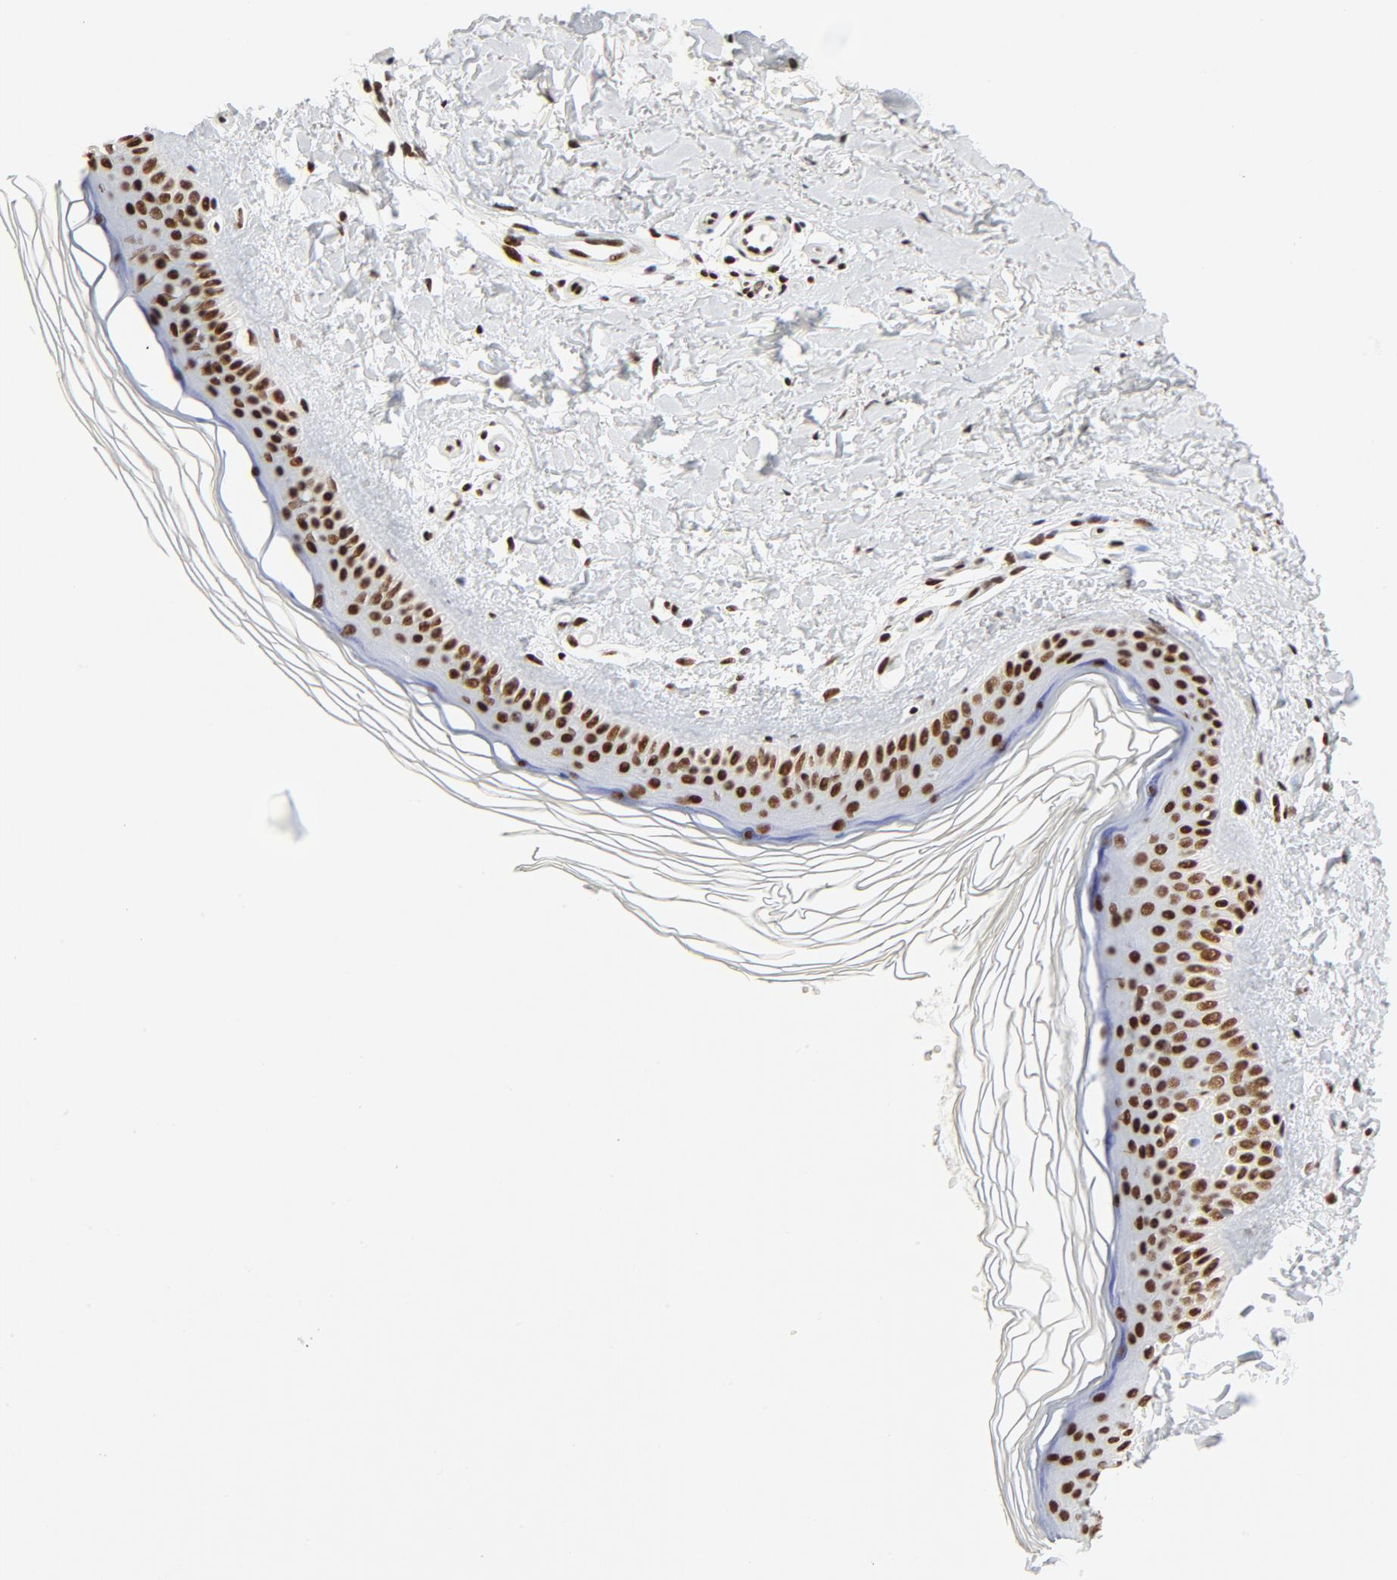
{"staining": {"intensity": "strong", "quantity": ">75%", "location": "nuclear"}, "tissue": "skin", "cell_type": "Fibroblasts", "image_type": "normal", "snomed": [{"axis": "morphology", "description": "Normal tissue, NOS"}, {"axis": "topography", "description": "Skin"}], "caption": "DAB (3,3'-diaminobenzidine) immunohistochemical staining of benign skin exhibits strong nuclear protein staining in approximately >75% of fibroblasts.", "gene": "GTF2H1", "patient": {"sex": "female", "age": 19}}